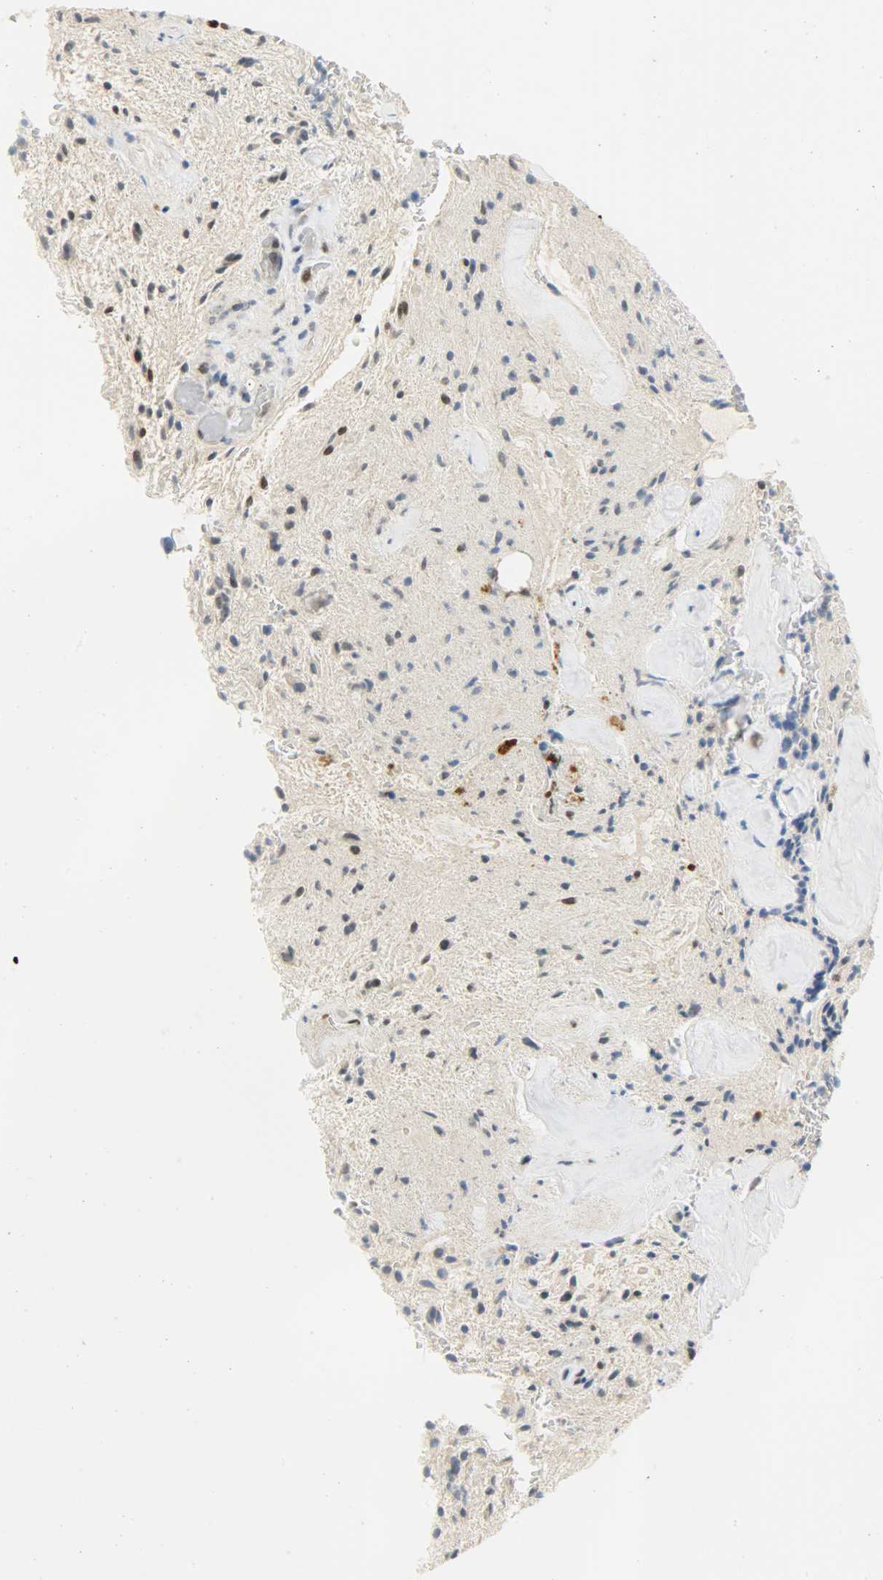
{"staining": {"intensity": "weak", "quantity": "<25%", "location": "nuclear"}, "tissue": "glioma", "cell_type": "Tumor cells", "image_type": "cancer", "snomed": [{"axis": "morphology", "description": "Glioma, malignant, NOS"}, {"axis": "topography", "description": "Cerebellum"}], "caption": "Immunohistochemistry image of human glioma stained for a protein (brown), which exhibits no expression in tumor cells.", "gene": "JUNB", "patient": {"sex": "female", "age": 10}}